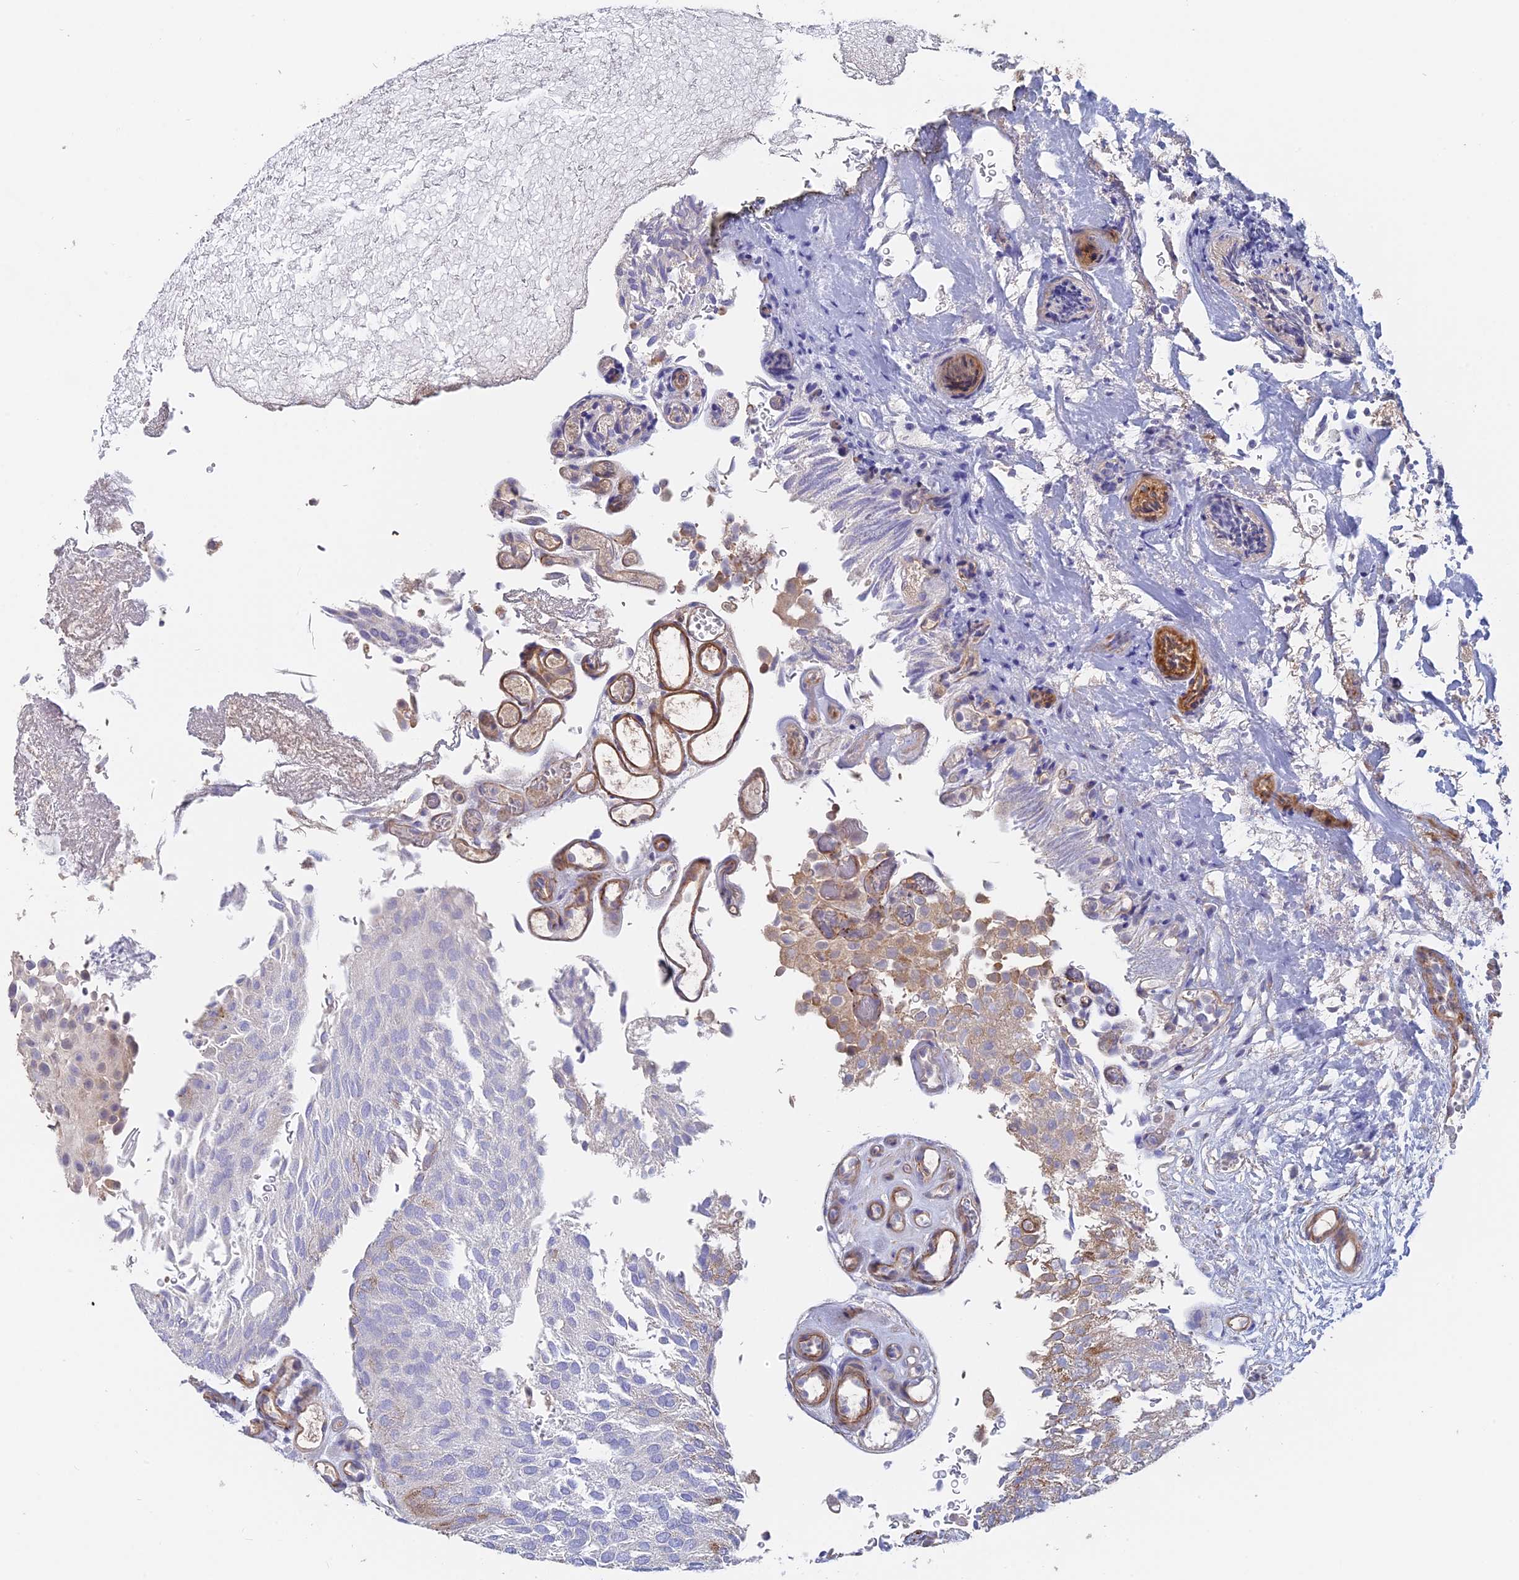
{"staining": {"intensity": "negative", "quantity": "none", "location": "none"}, "tissue": "urothelial cancer", "cell_type": "Tumor cells", "image_type": "cancer", "snomed": [{"axis": "morphology", "description": "Urothelial carcinoma, Low grade"}, {"axis": "topography", "description": "Urinary bladder"}], "caption": "DAB immunohistochemical staining of human low-grade urothelial carcinoma reveals no significant positivity in tumor cells.", "gene": "SAC3D1", "patient": {"sex": "male", "age": 78}}